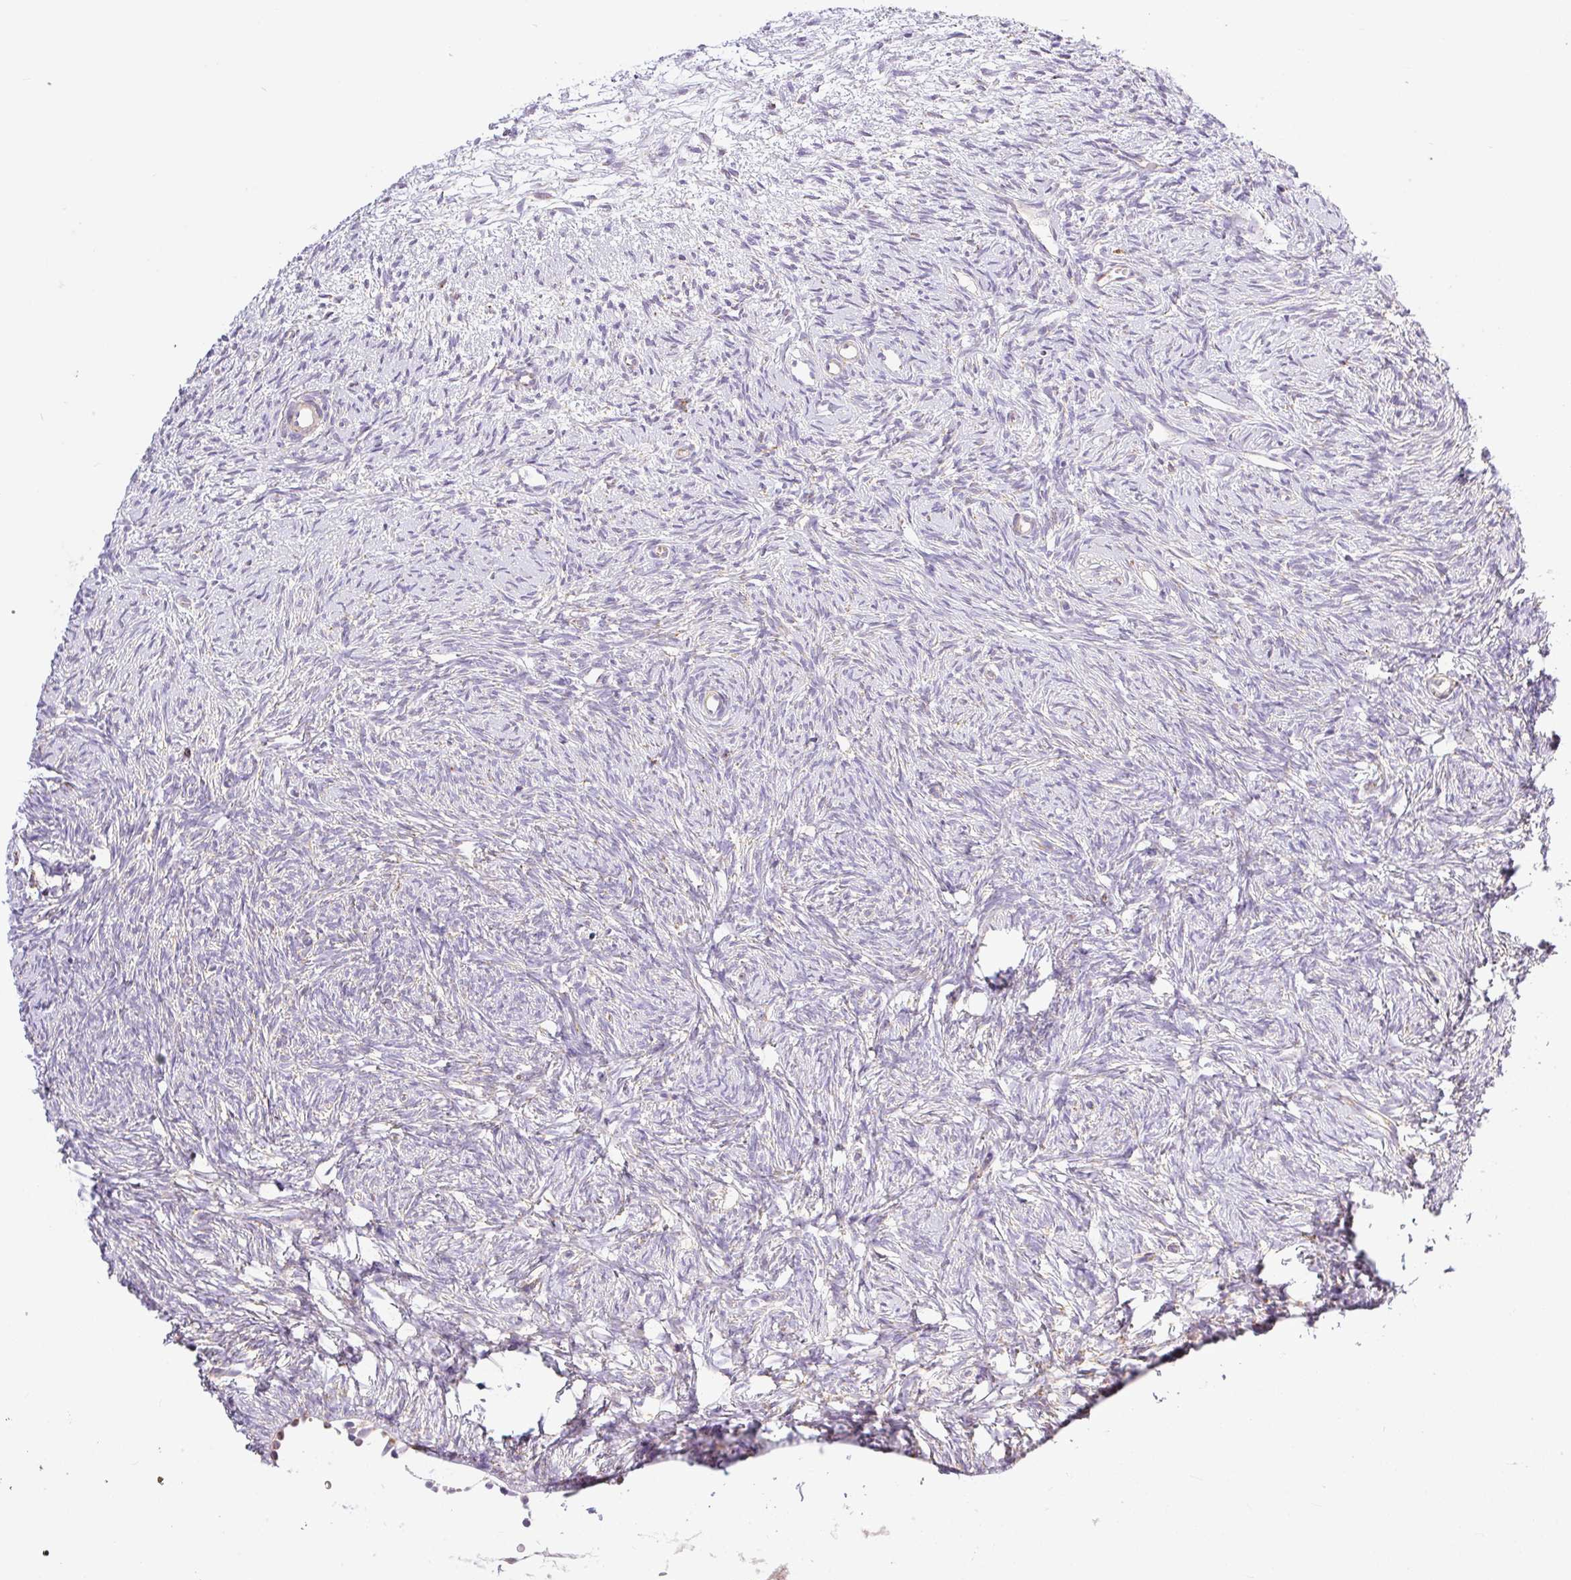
{"staining": {"intensity": "negative", "quantity": "none", "location": "none"}, "tissue": "ovary", "cell_type": "Ovarian stroma cells", "image_type": "normal", "snomed": [{"axis": "morphology", "description": "Normal tissue, NOS"}, {"axis": "topography", "description": "Ovary"}], "caption": "This histopathology image is of unremarkable ovary stained with IHC to label a protein in brown with the nuclei are counter-stained blue. There is no staining in ovarian stroma cells. The staining was performed using DAB to visualize the protein expression in brown, while the nuclei were stained in blue with hematoxylin (Magnification: 20x).", "gene": "DAAM2", "patient": {"sex": "female", "age": 51}}